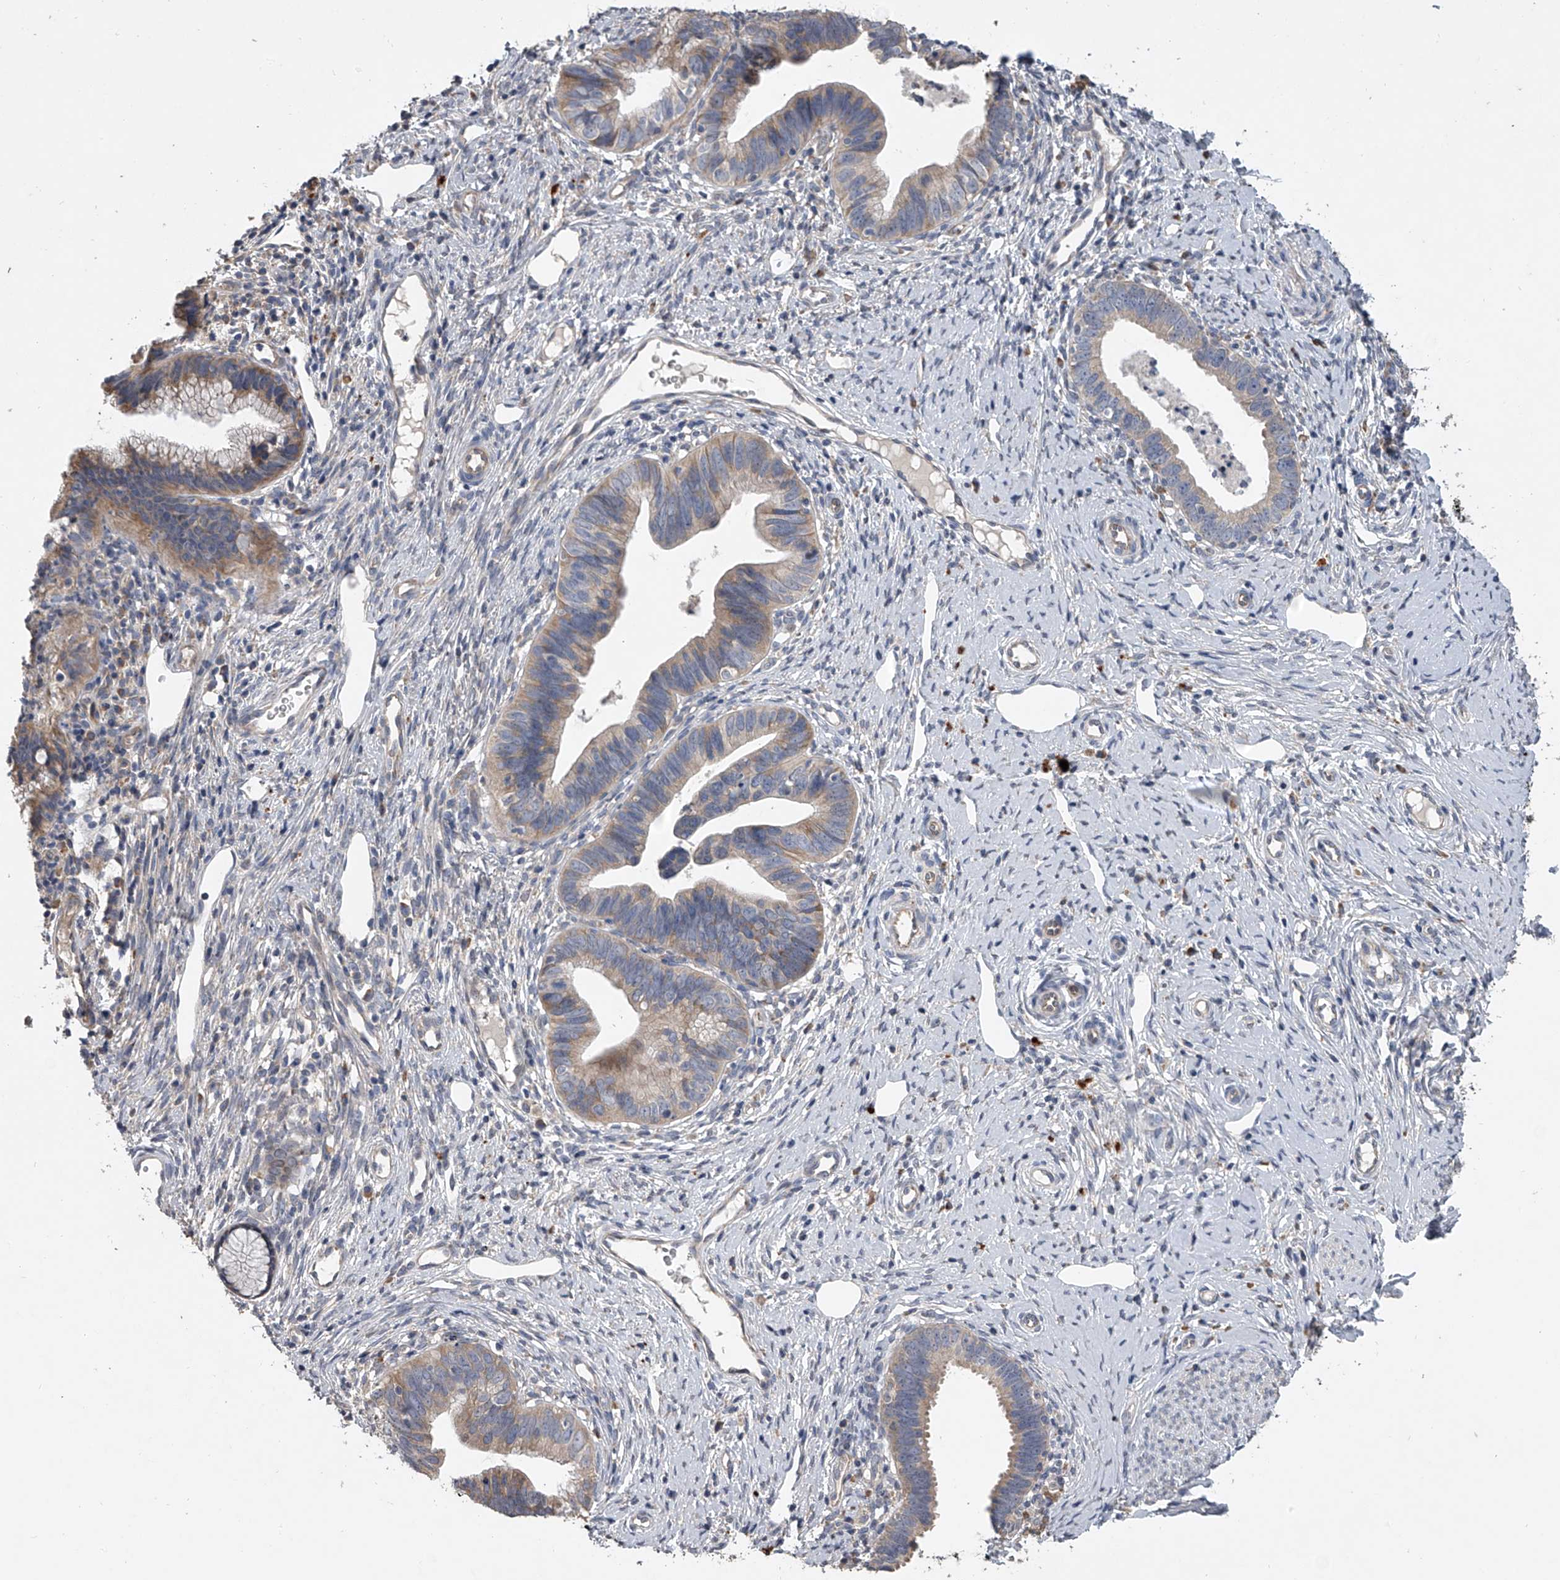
{"staining": {"intensity": "moderate", "quantity": "25%-75%", "location": "cytoplasmic/membranous"}, "tissue": "cervical cancer", "cell_type": "Tumor cells", "image_type": "cancer", "snomed": [{"axis": "morphology", "description": "Adenocarcinoma, NOS"}, {"axis": "topography", "description": "Cervix"}], "caption": "High-magnification brightfield microscopy of cervical cancer stained with DAB (3,3'-diaminobenzidine) (brown) and counterstained with hematoxylin (blue). tumor cells exhibit moderate cytoplasmic/membranous expression is identified in about25%-75% of cells.", "gene": "DOCK9", "patient": {"sex": "female", "age": 36}}